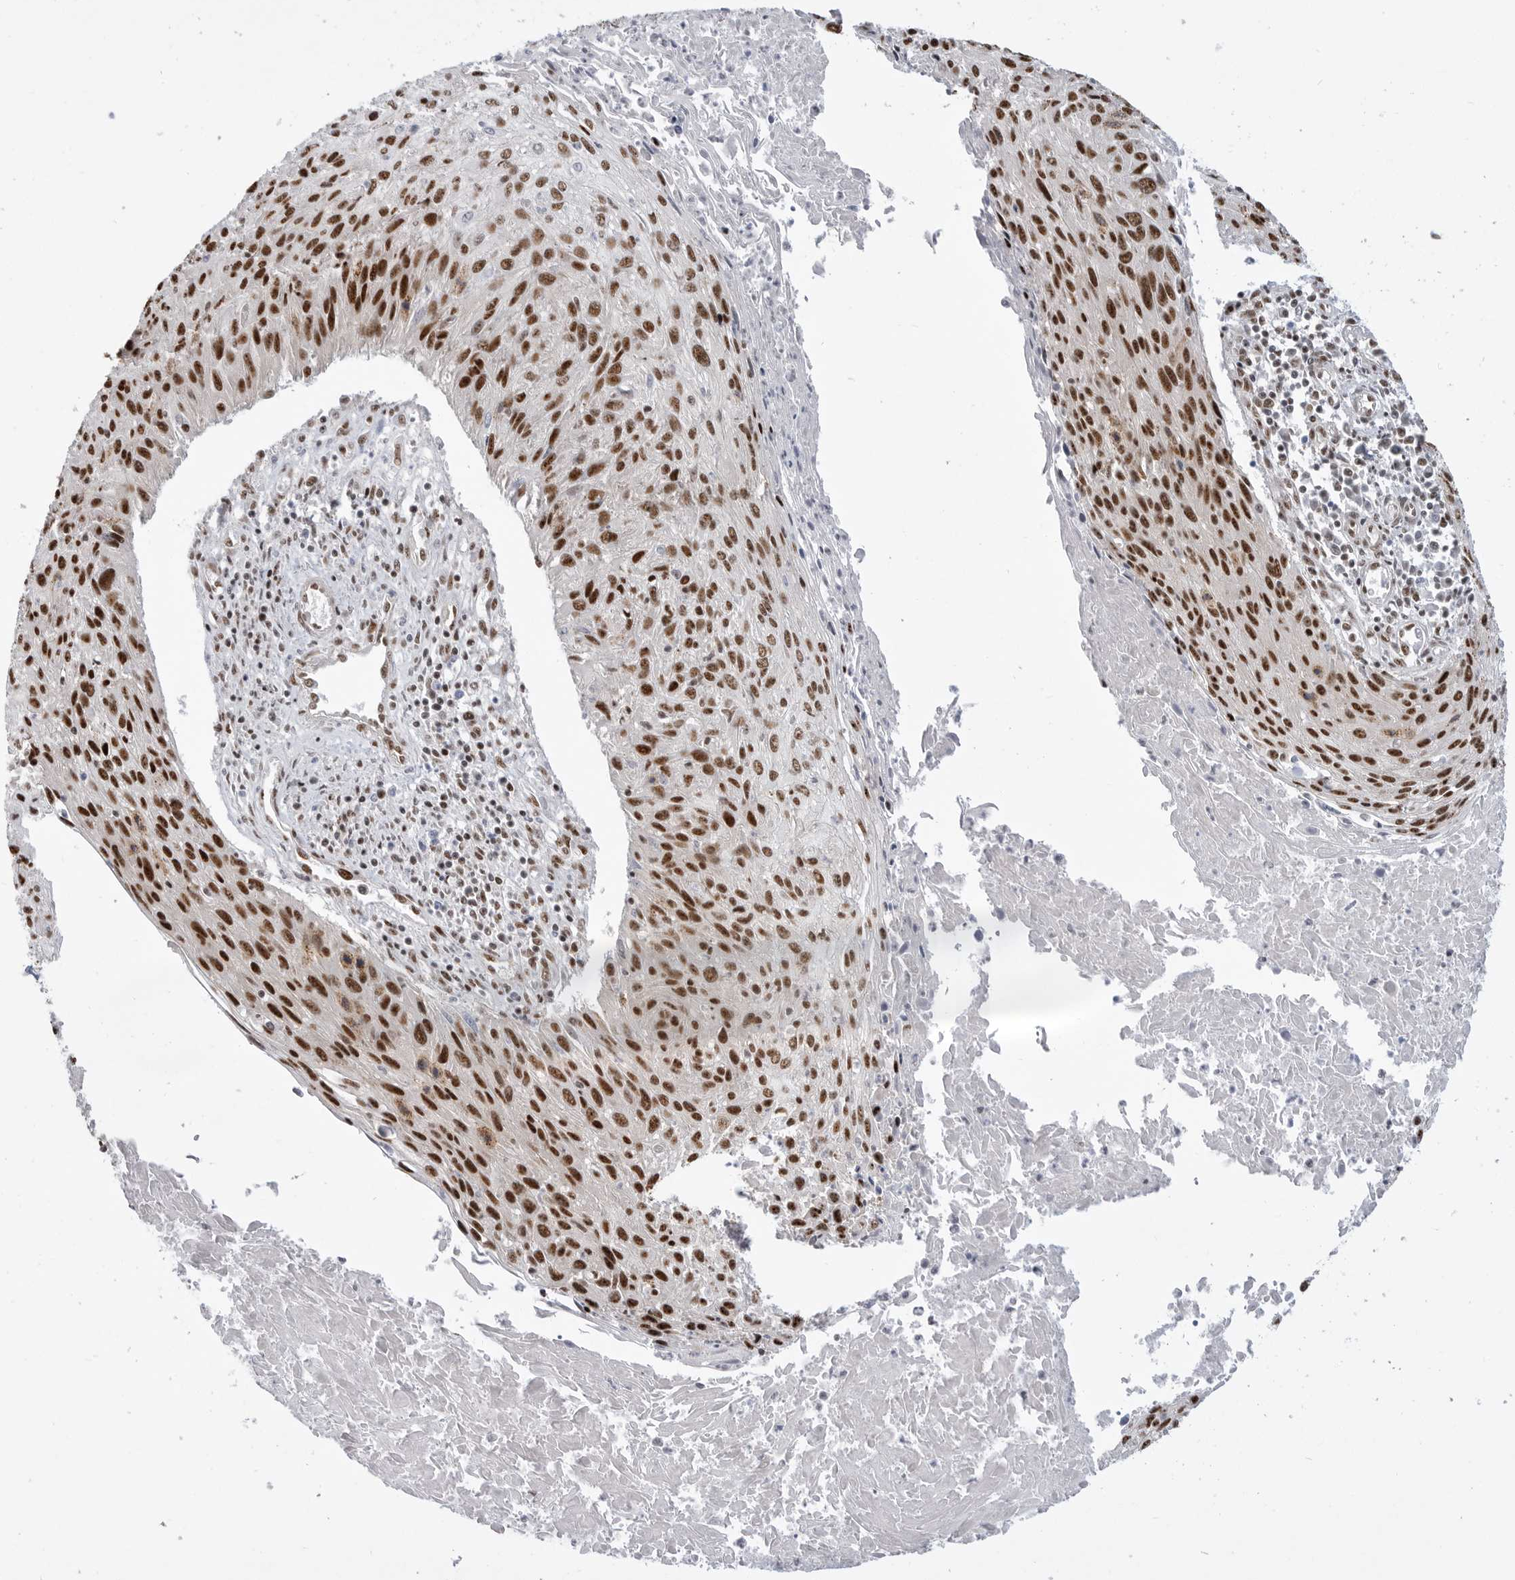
{"staining": {"intensity": "strong", "quantity": ">75%", "location": "nuclear"}, "tissue": "cervical cancer", "cell_type": "Tumor cells", "image_type": "cancer", "snomed": [{"axis": "morphology", "description": "Squamous cell carcinoma, NOS"}, {"axis": "topography", "description": "Cervix"}], "caption": "Immunohistochemical staining of human cervical cancer exhibits high levels of strong nuclear positivity in about >75% of tumor cells.", "gene": "GPATCH2", "patient": {"sex": "female", "age": 51}}